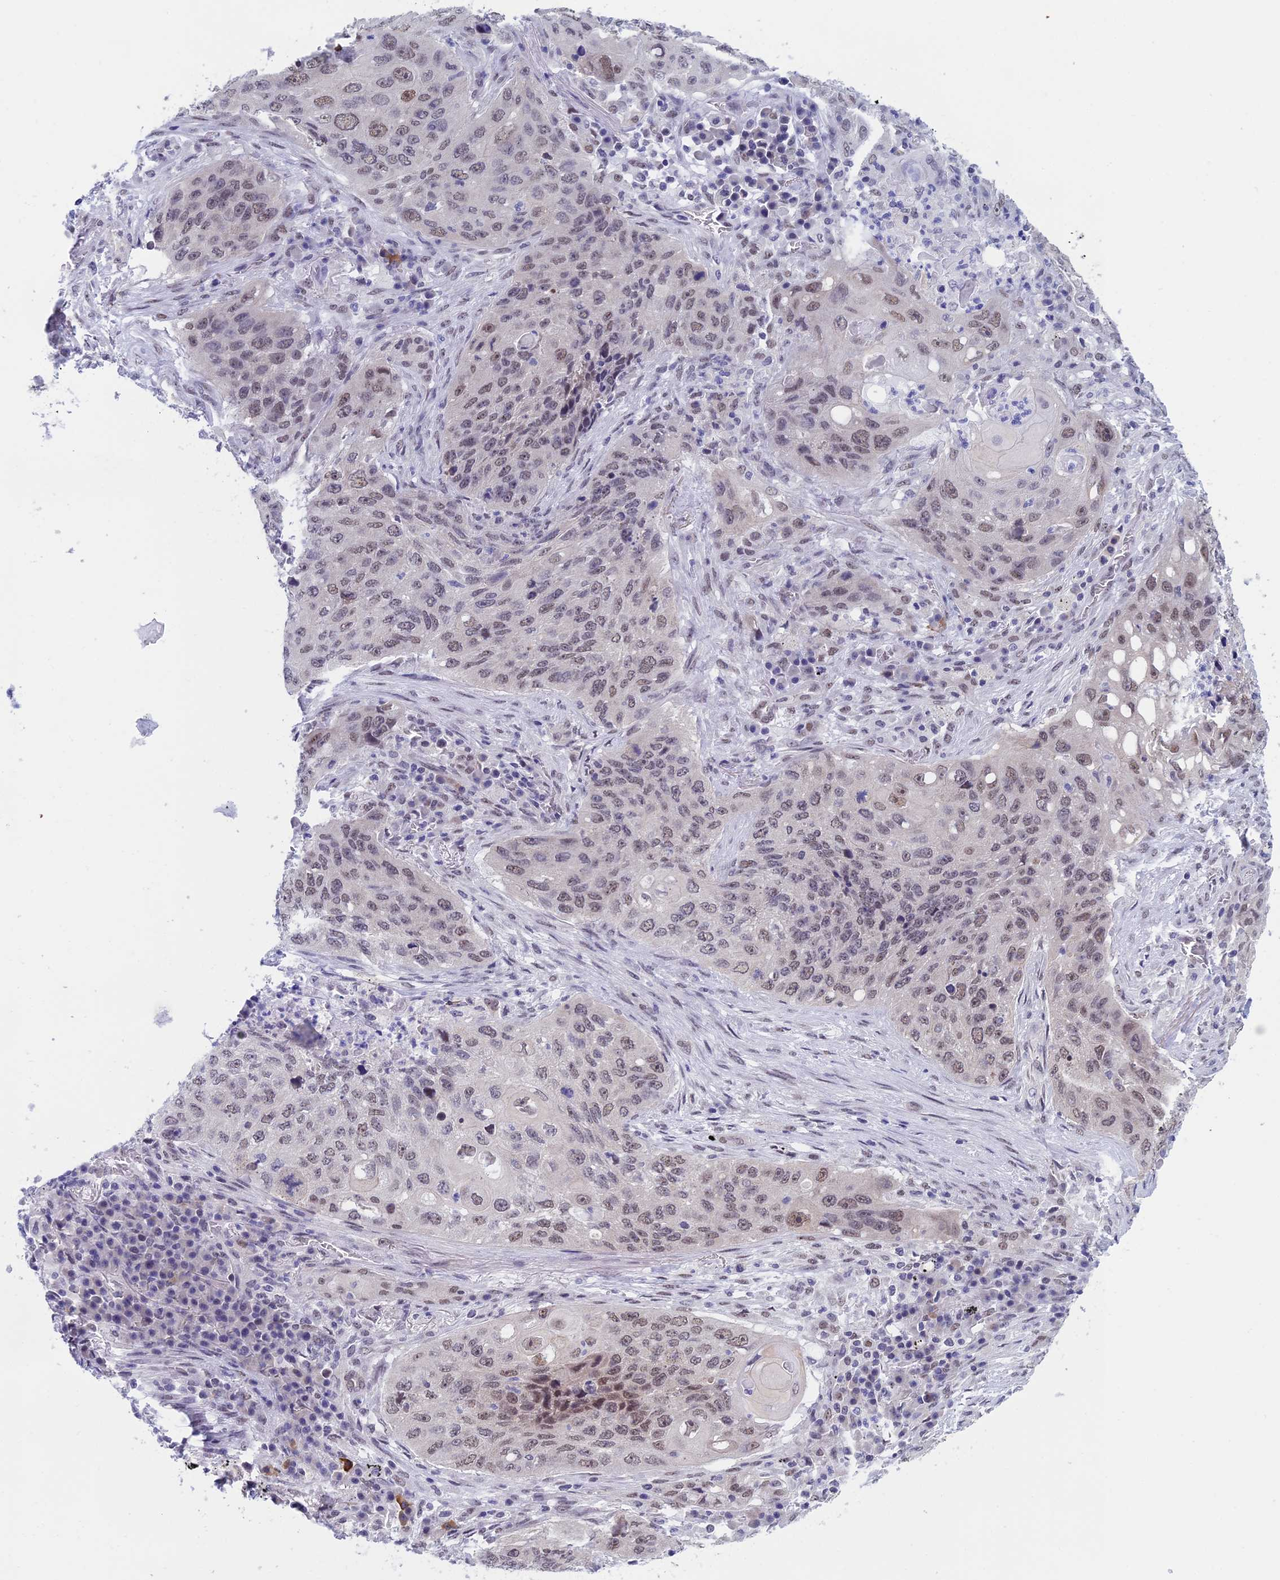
{"staining": {"intensity": "weak", "quantity": ">75%", "location": "nuclear"}, "tissue": "lung cancer", "cell_type": "Tumor cells", "image_type": "cancer", "snomed": [{"axis": "morphology", "description": "Squamous cell carcinoma, NOS"}, {"axis": "topography", "description": "Lung"}], "caption": "A micrograph of lung cancer stained for a protein demonstrates weak nuclear brown staining in tumor cells. (DAB IHC, brown staining for protein, blue staining for nuclei).", "gene": "NABP2", "patient": {"sex": "female", "age": 63}}